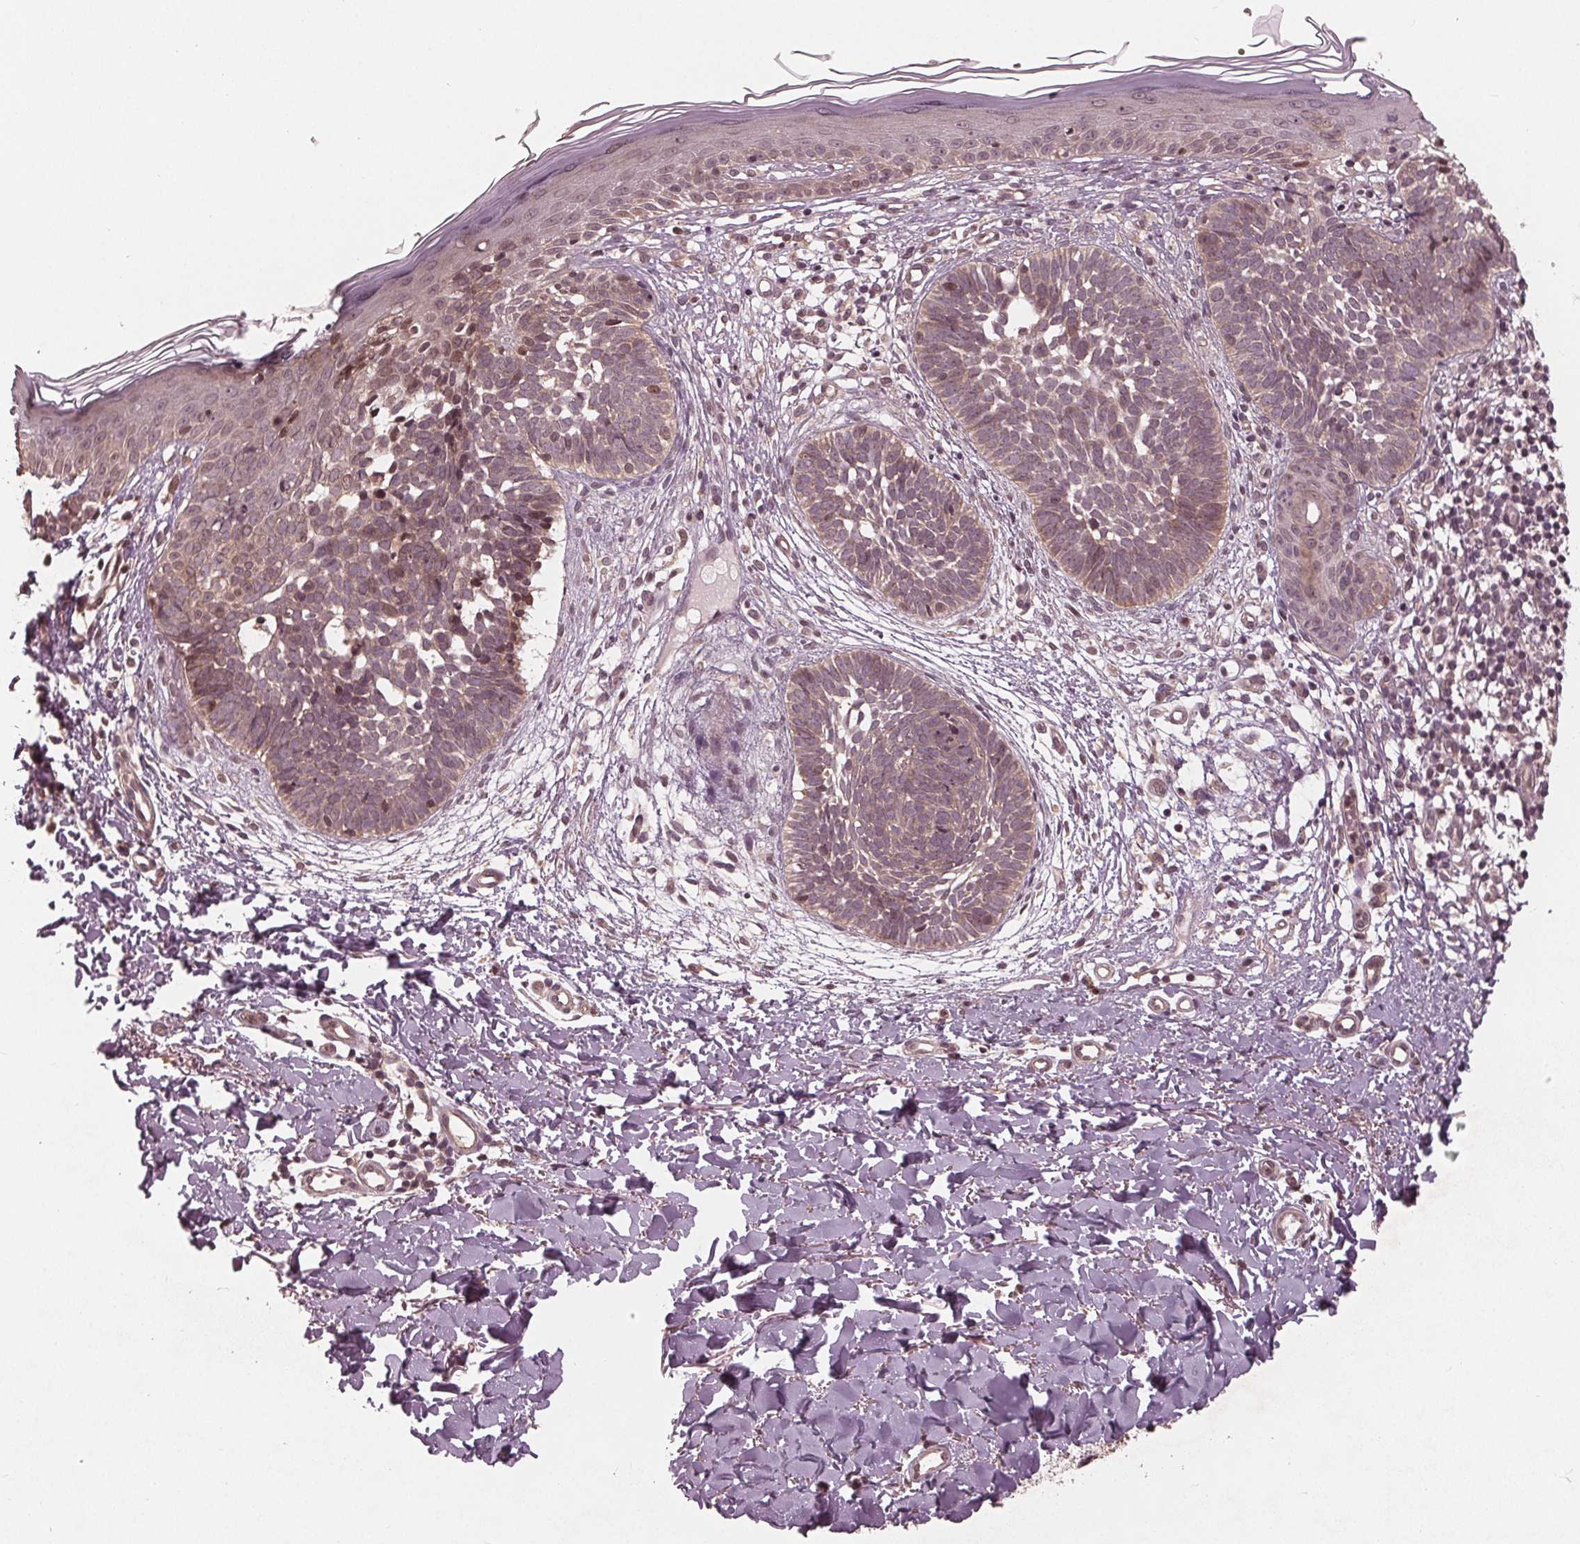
{"staining": {"intensity": "weak", "quantity": ">75%", "location": "cytoplasmic/membranous,nuclear"}, "tissue": "skin cancer", "cell_type": "Tumor cells", "image_type": "cancer", "snomed": [{"axis": "morphology", "description": "Basal cell carcinoma"}, {"axis": "topography", "description": "Skin"}], "caption": "Skin cancer (basal cell carcinoma) stained for a protein (brown) exhibits weak cytoplasmic/membranous and nuclear positive expression in approximately >75% of tumor cells.", "gene": "ZNF471", "patient": {"sex": "female", "age": 51}}